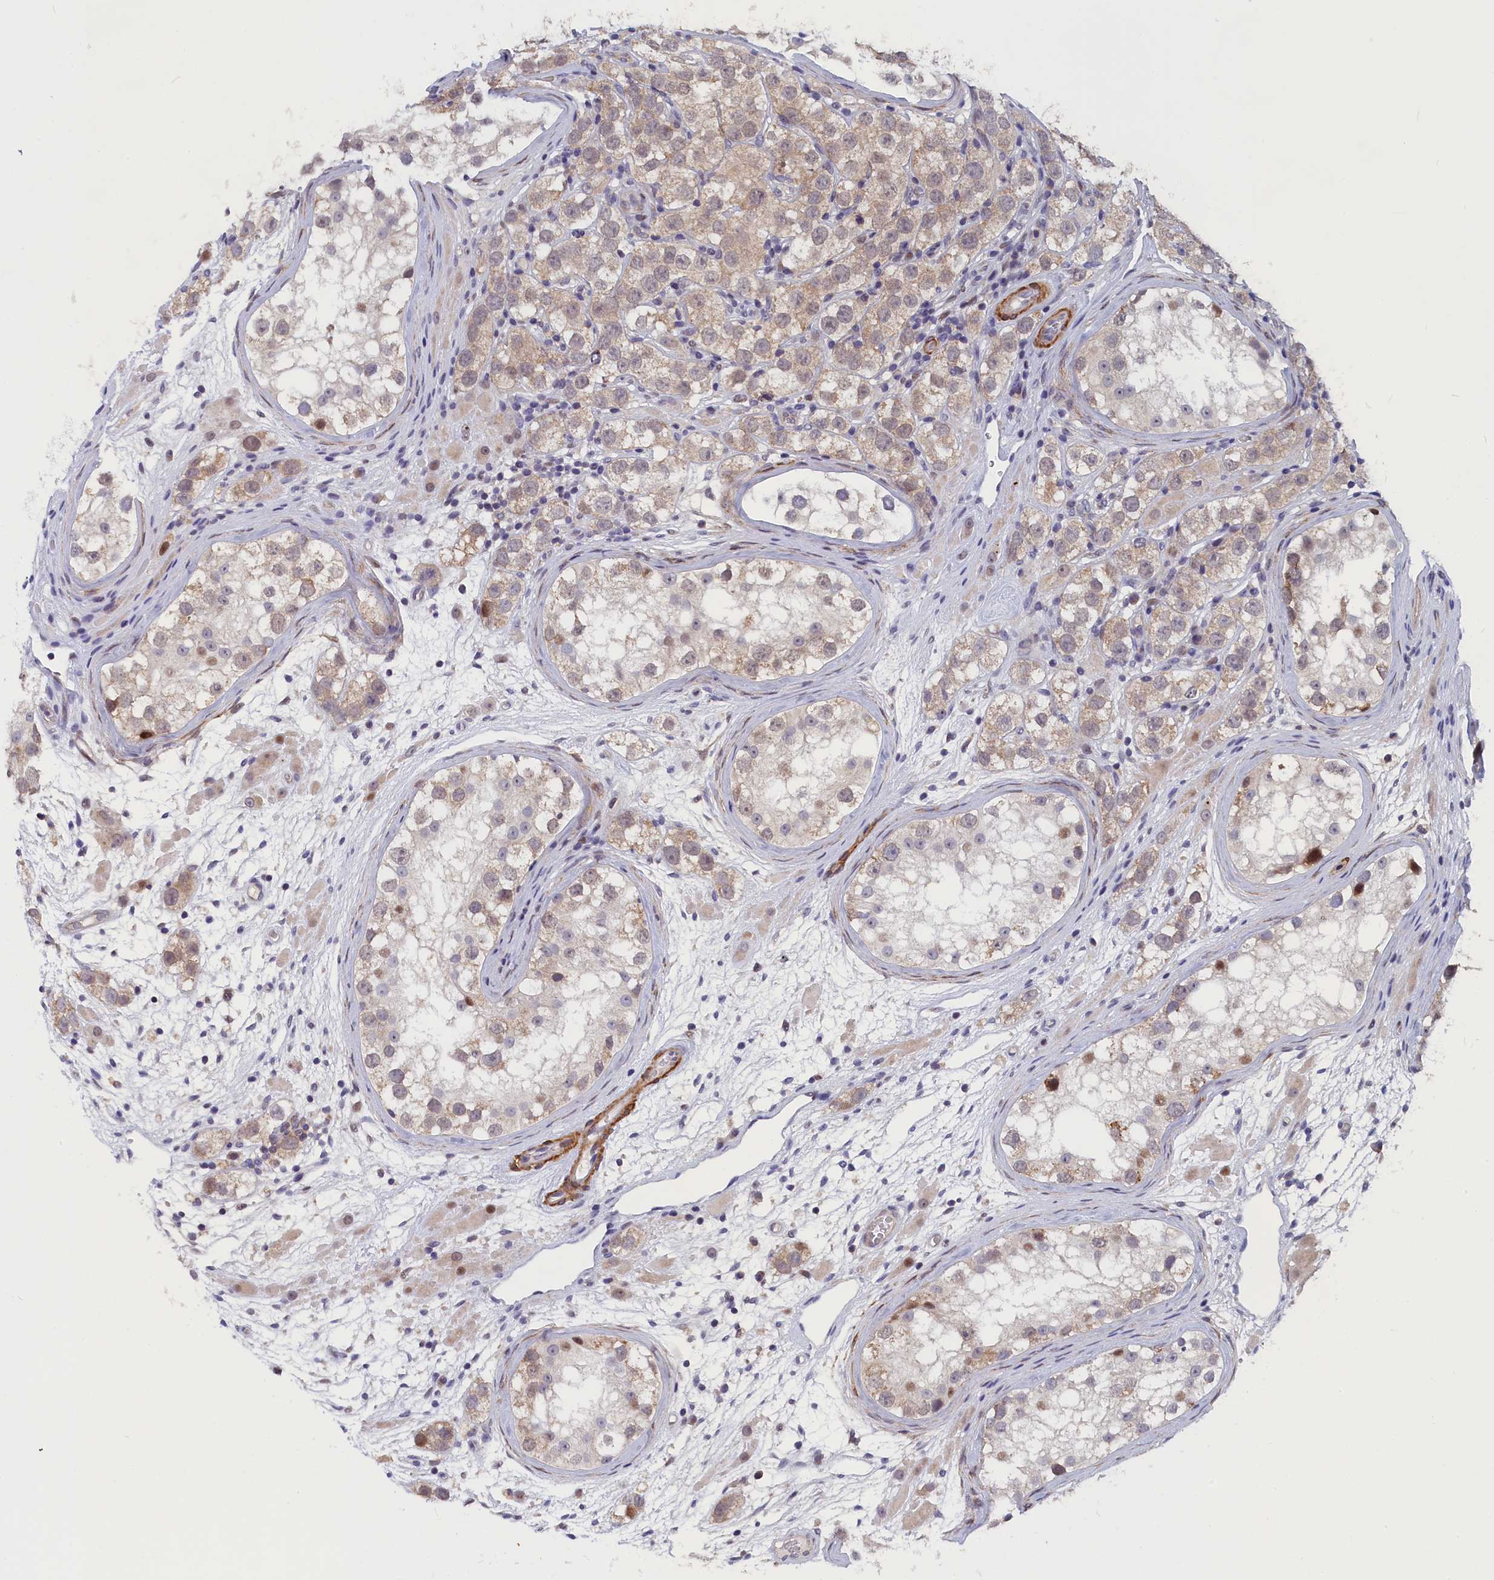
{"staining": {"intensity": "weak", "quantity": "25%-75%", "location": "cytoplasmic/membranous"}, "tissue": "testis cancer", "cell_type": "Tumor cells", "image_type": "cancer", "snomed": [{"axis": "morphology", "description": "Seminoma, NOS"}, {"axis": "topography", "description": "Testis"}], "caption": "A brown stain shows weak cytoplasmic/membranous positivity of a protein in human seminoma (testis) tumor cells.", "gene": "ANKRD34B", "patient": {"sex": "male", "age": 28}}